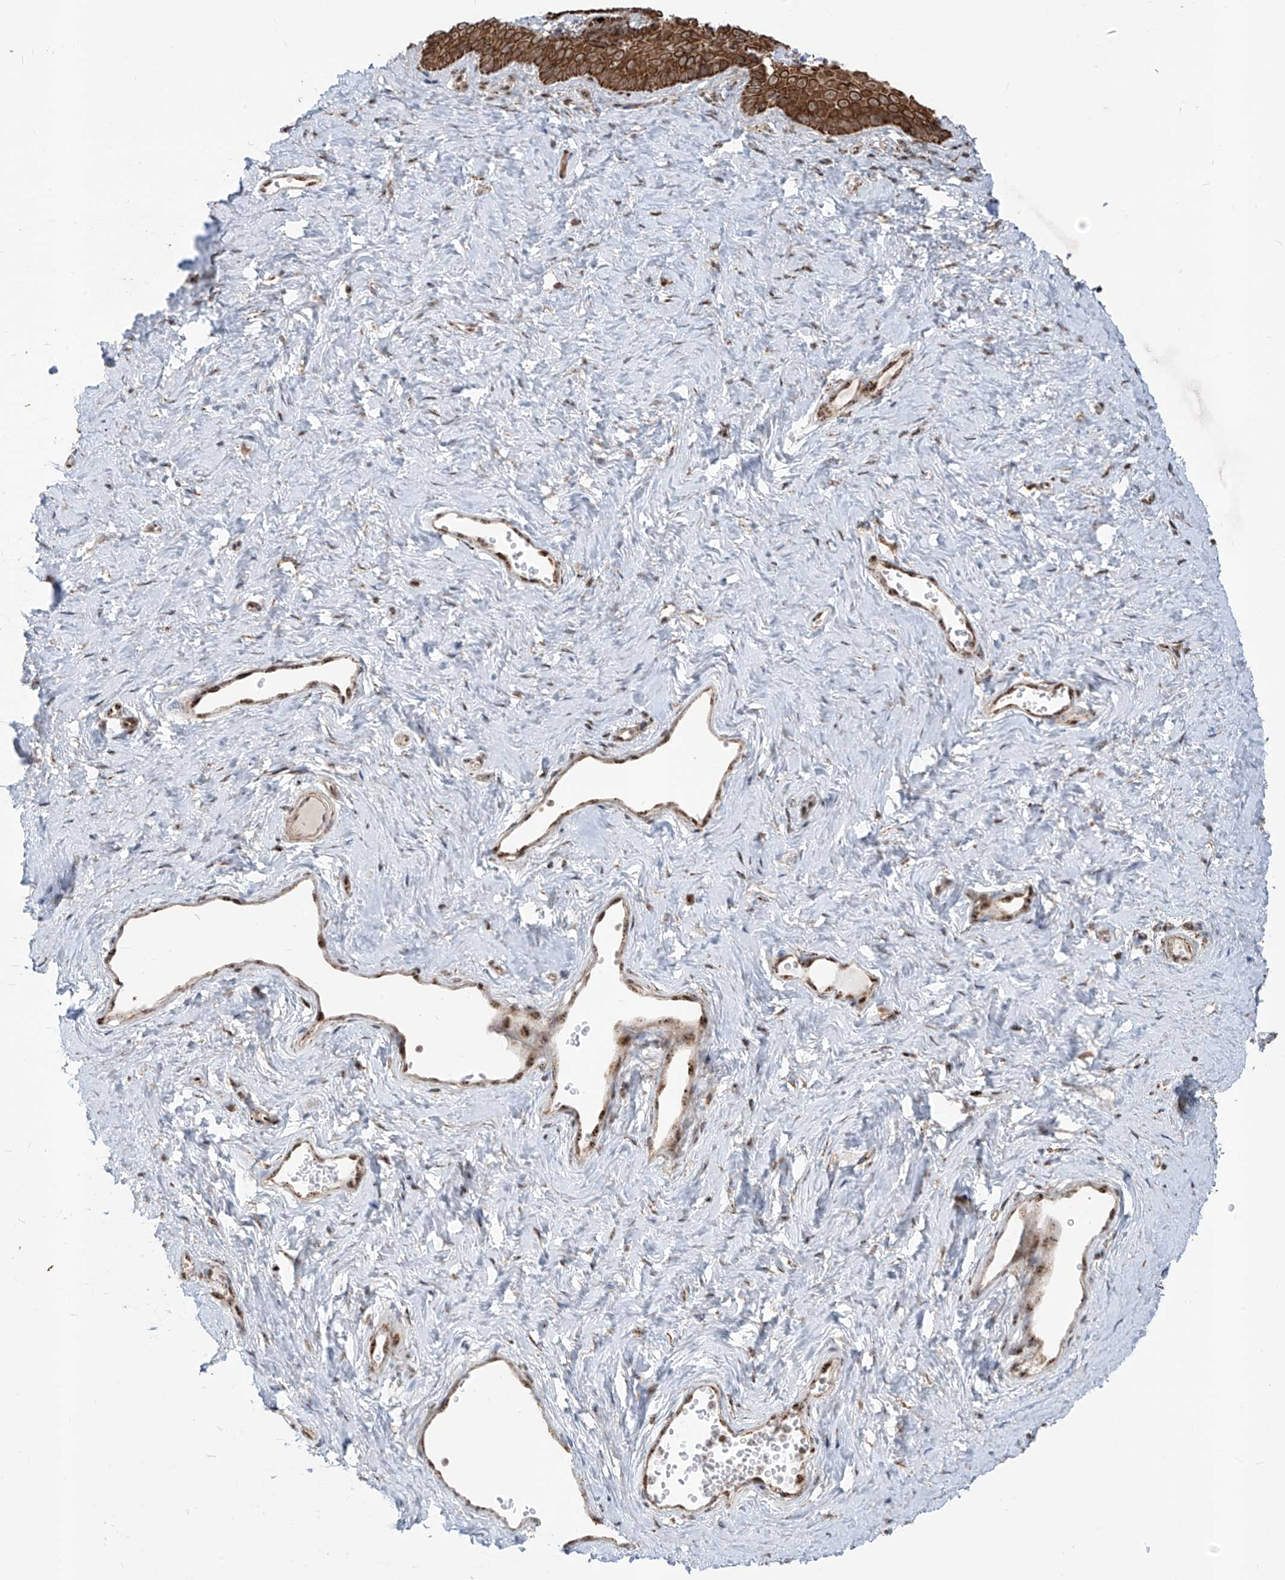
{"staining": {"intensity": "strong", "quantity": ">75%", "location": "cytoplasmic/membranous"}, "tissue": "vagina", "cell_type": "Squamous epithelial cells", "image_type": "normal", "snomed": [{"axis": "morphology", "description": "Normal tissue, NOS"}, {"axis": "topography", "description": "Vagina"}], "caption": "Unremarkable vagina was stained to show a protein in brown. There is high levels of strong cytoplasmic/membranous expression in approximately >75% of squamous epithelial cells.", "gene": "ZBTB8A", "patient": {"sex": "female", "age": 32}}